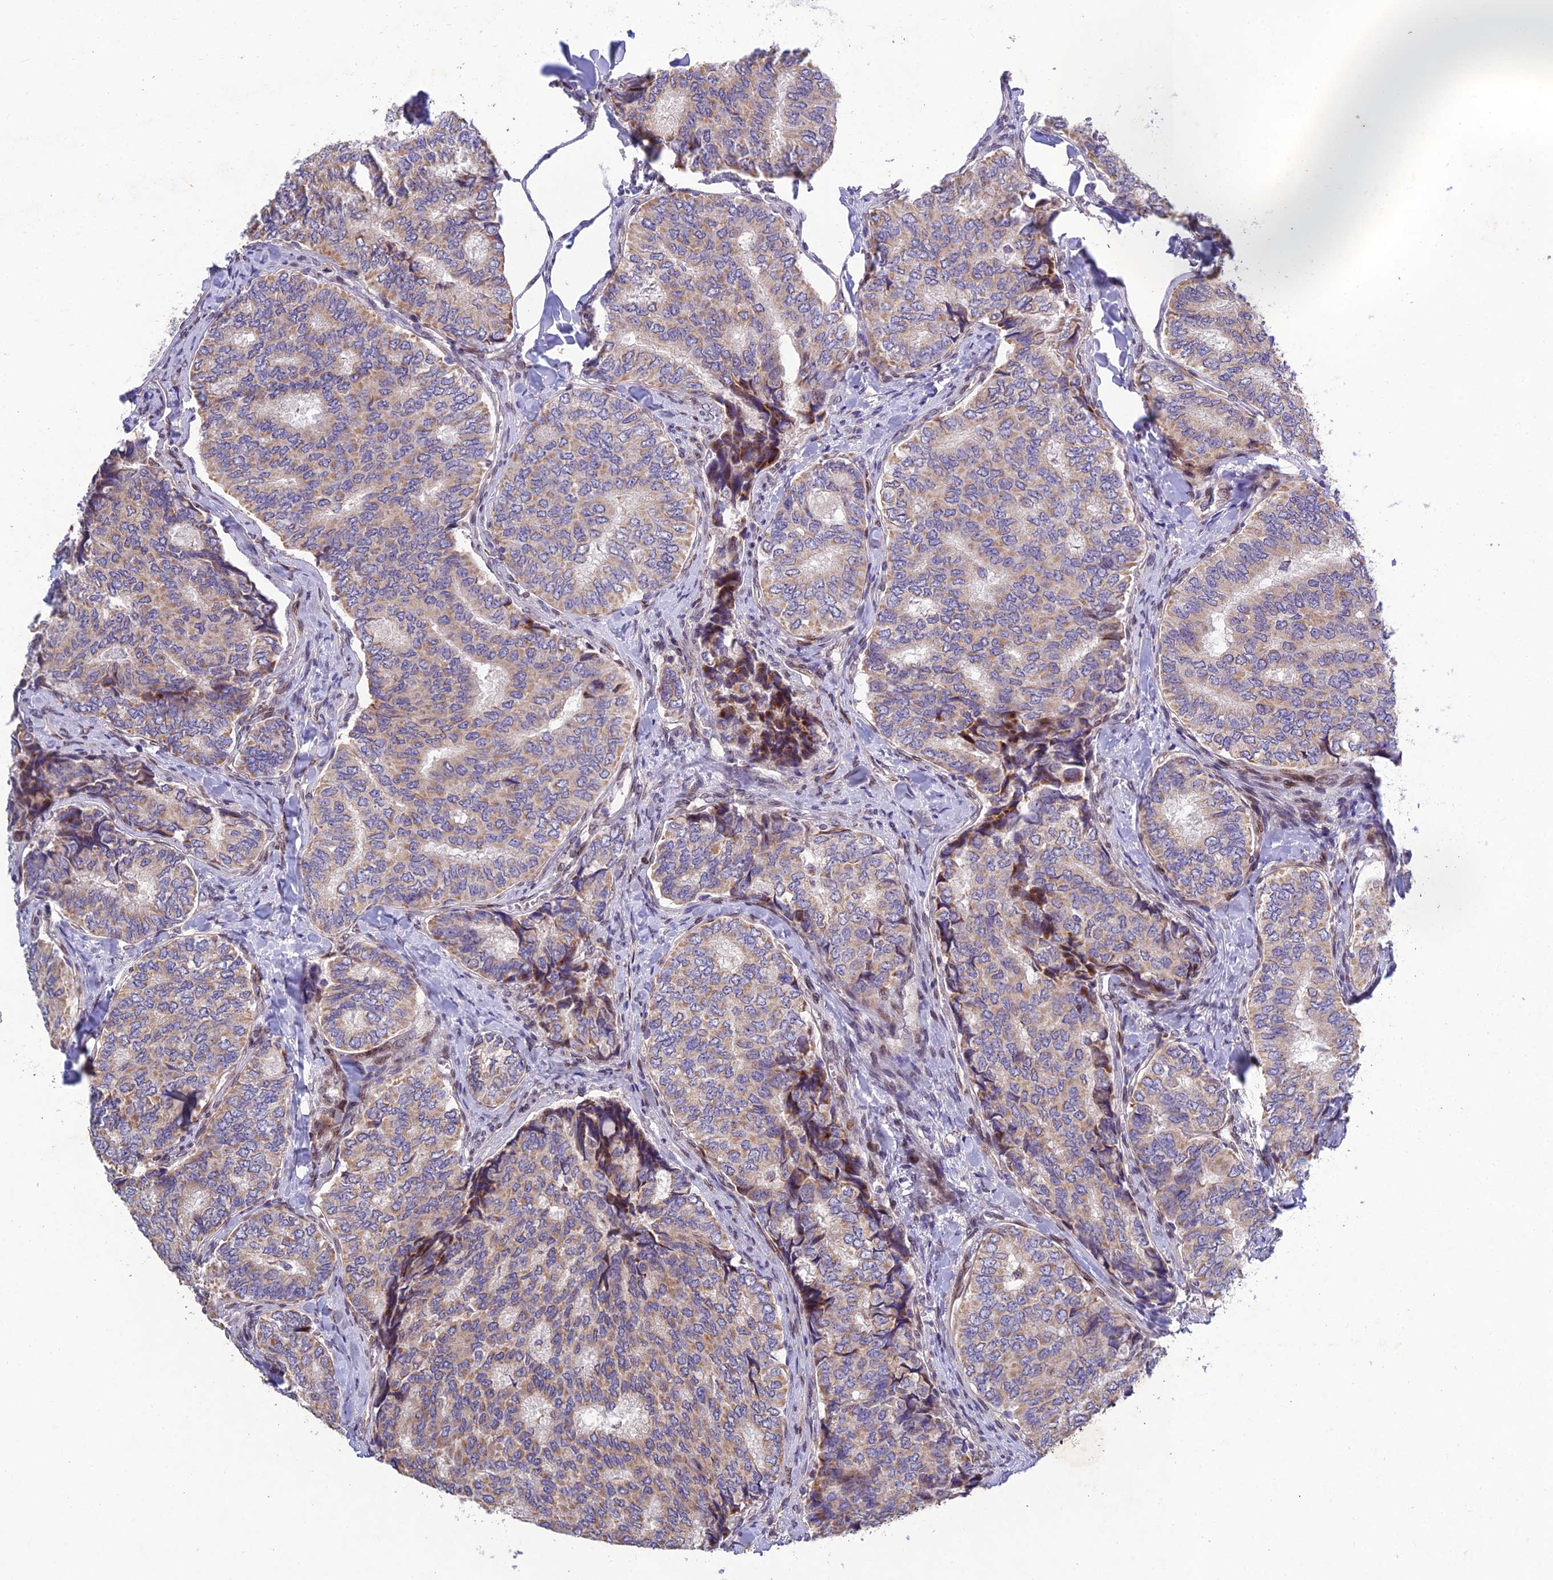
{"staining": {"intensity": "weak", "quantity": ">75%", "location": "cytoplasmic/membranous"}, "tissue": "thyroid cancer", "cell_type": "Tumor cells", "image_type": "cancer", "snomed": [{"axis": "morphology", "description": "Papillary adenocarcinoma, NOS"}, {"axis": "topography", "description": "Thyroid gland"}], "caption": "There is low levels of weak cytoplasmic/membranous positivity in tumor cells of thyroid cancer, as demonstrated by immunohistochemical staining (brown color).", "gene": "MGAT2", "patient": {"sex": "female", "age": 35}}